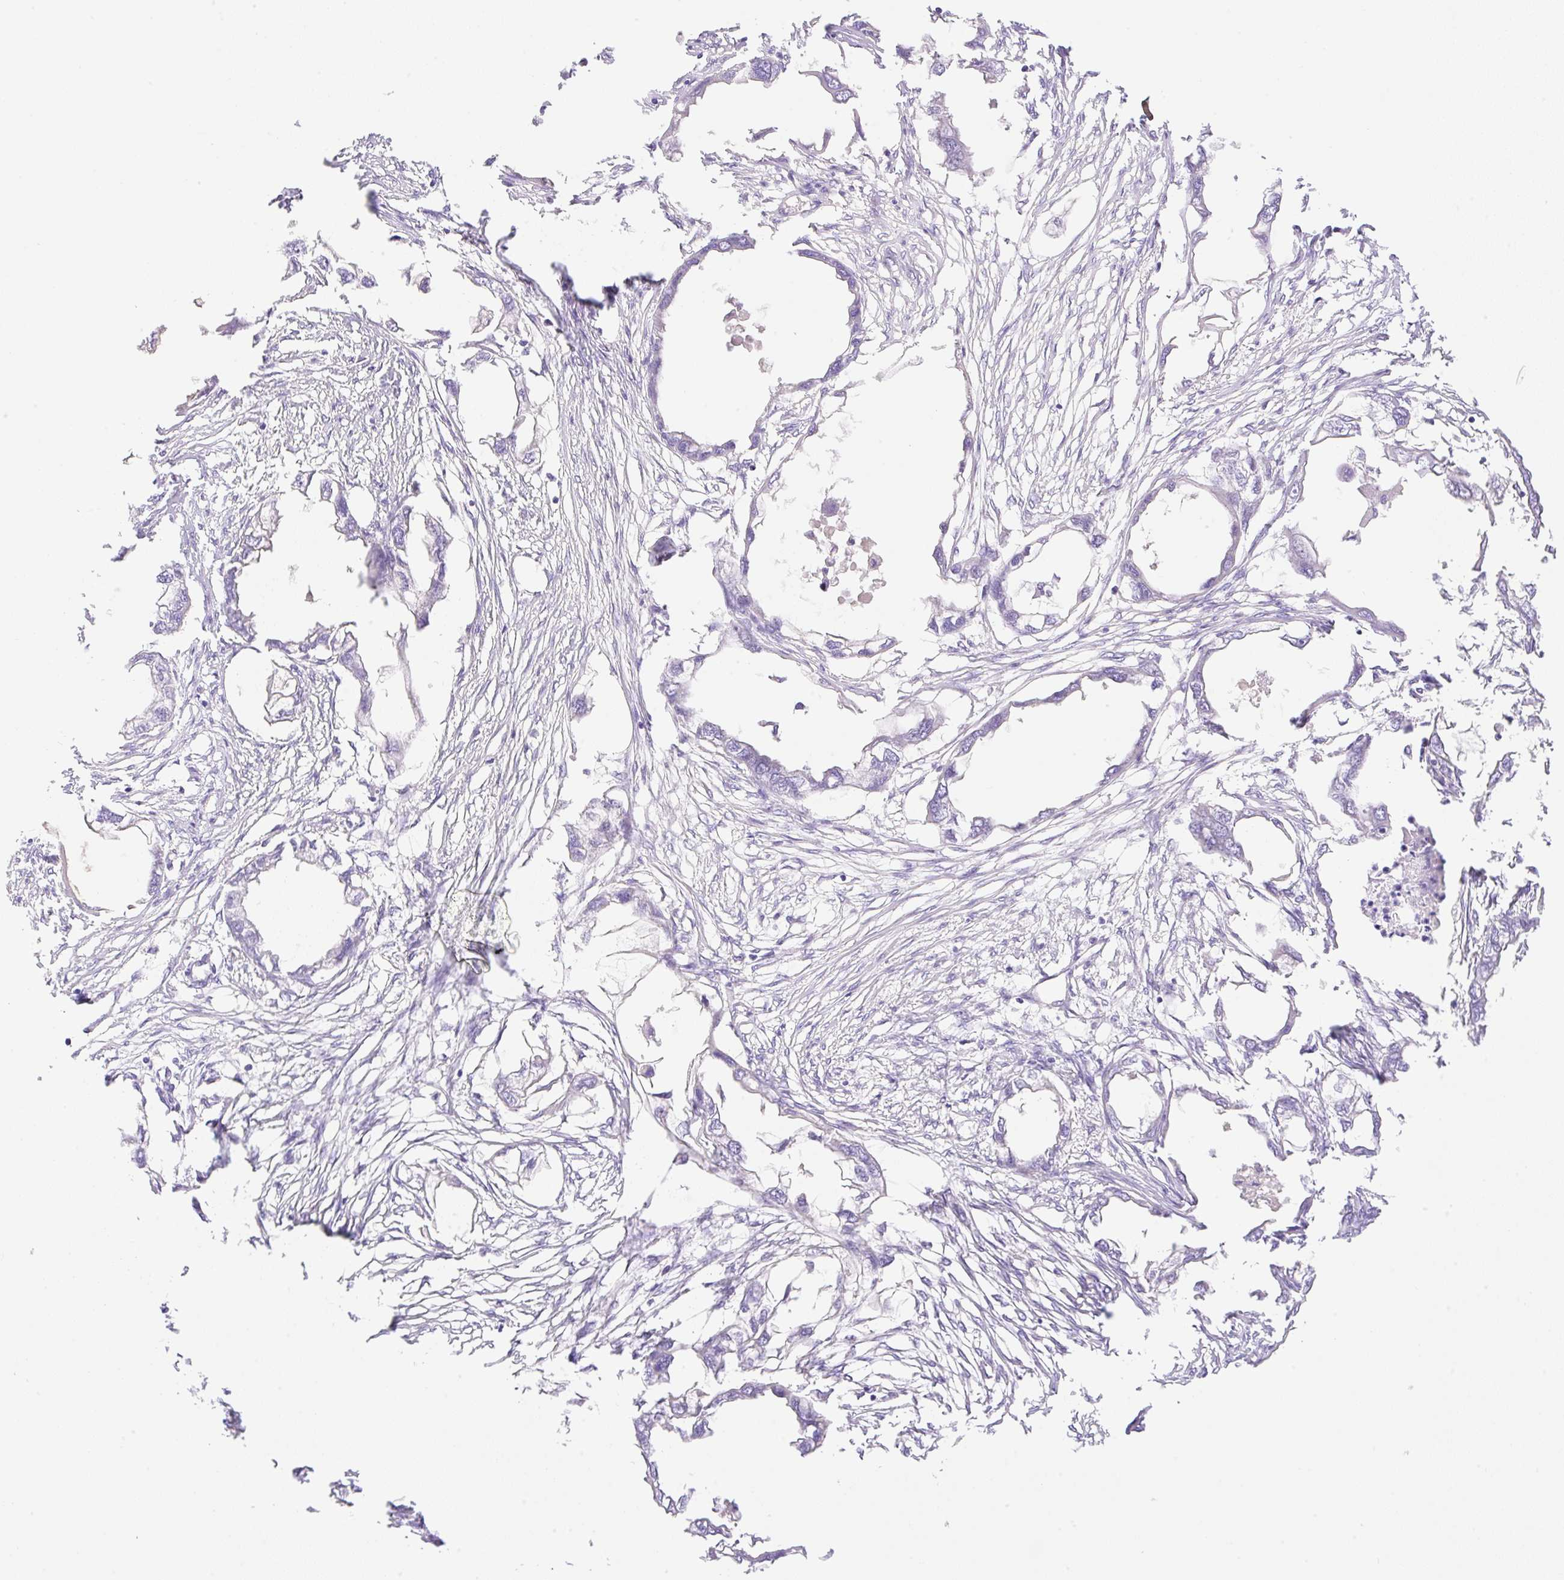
{"staining": {"intensity": "negative", "quantity": "none", "location": "none"}, "tissue": "endometrial cancer", "cell_type": "Tumor cells", "image_type": "cancer", "snomed": [{"axis": "morphology", "description": "Adenocarcinoma, NOS"}, {"axis": "morphology", "description": "Adenocarcinoma, metastatic, NOS"}, {"axis": "topography", "description": "Adipose tissue"}, {"axis": "topography", "description": "Endometrium"}], "caption": "Immunohistochemistry (IHC) image of endometrial cancer stained for a protein (brown), which reveals no positivity in tumor cells.", "gene": "CDX1", "patient": {"sex": "female", "age": 67}}